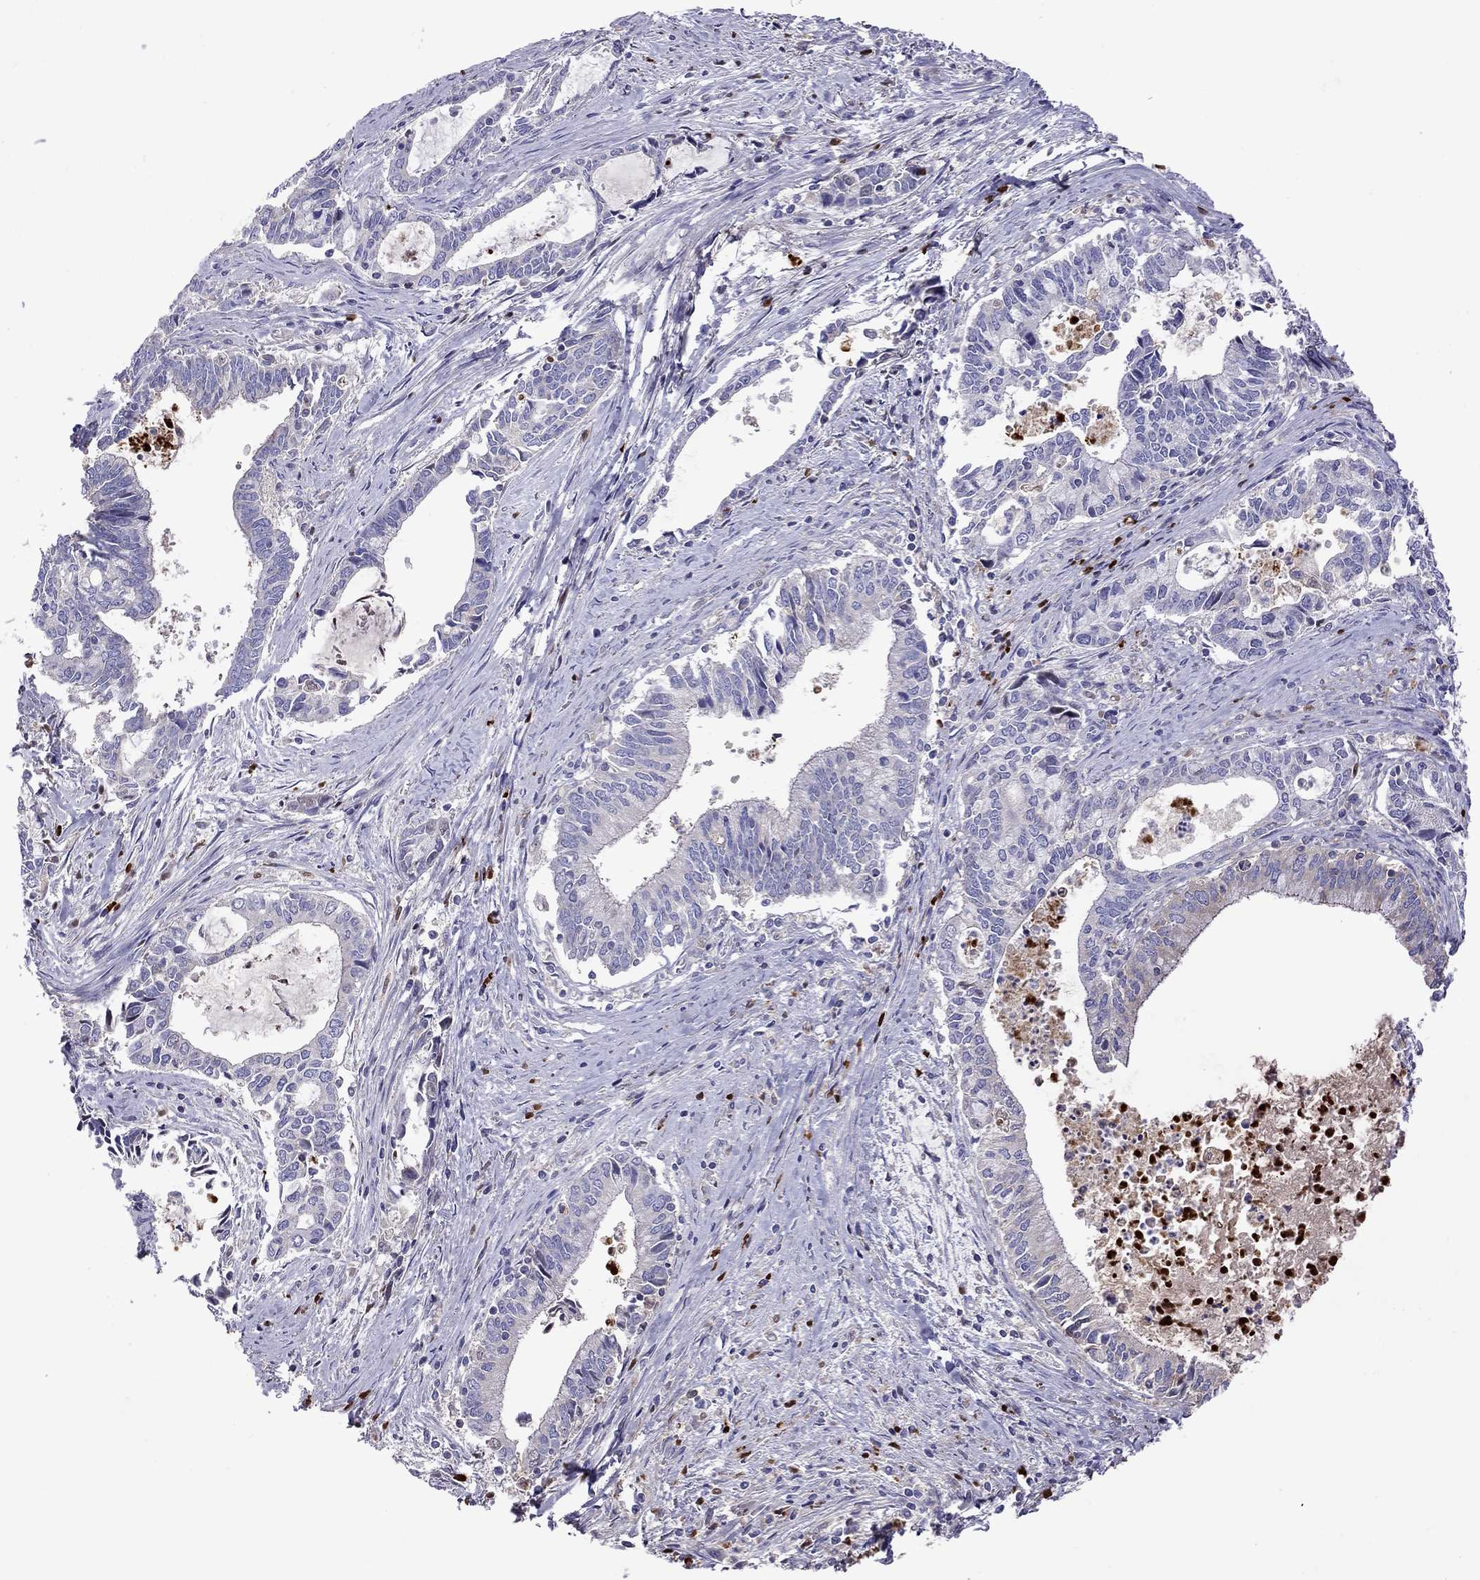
{"staining": {"intensity": "negative", "quantity": "none", "location": "none"}, "tissue": "cervical cancer", "cell_type": "Tumor cells", "image_type": "cancer", "snomed": [{"axis": "morphology", "description": "Adenocarcinoma, NOS"}, {"axis": "topography", "description": "Cervix"}], "caption": "This is an immunohistochemistry (IHC) photomicrograph of cervical cancer (adenocarcinoma). There is no expression in tumor cells.", "gene": "SERPINA3", "patient": {"sex": "female", "age": 42}}